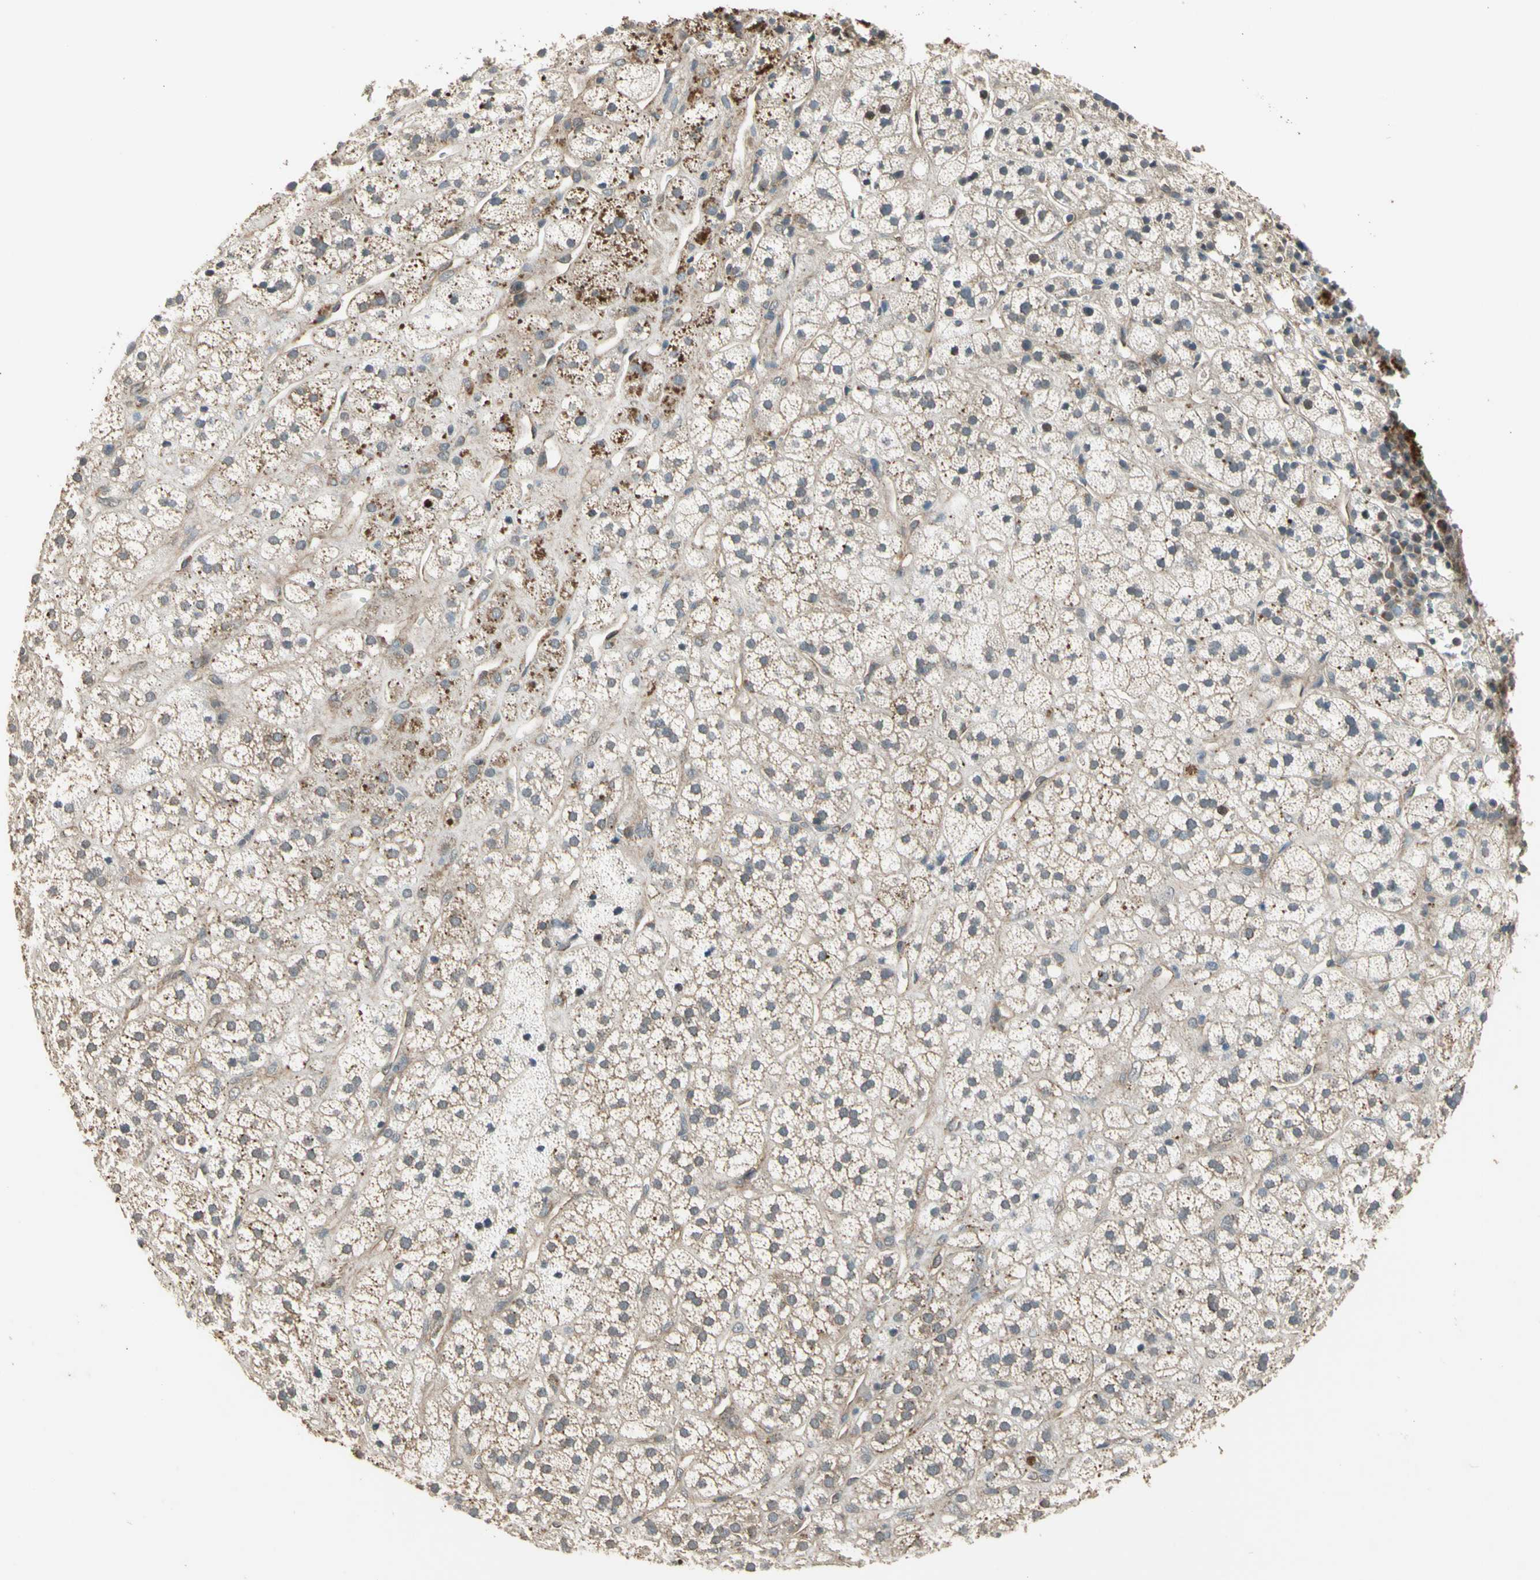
{"staining": {"intensity": "moderate", "quantity": ">75%", "location": "cytoplasmic/membranous"}, "tissue": "adrenal gland", "cell_type": "Glandular cells", "image_type": "normal", "snomed": [{"axis": "morphology", "description": "Normal tissue, NOS"}, {"axis": "topography", "description": "Adrenal gland"}], "caption": "High-power microscopy captured an immunohistochemistry histopathology image of benign adrenal gland, revealing moderate cytoplasmic/membranous positivity in approximately >75% of glandular cells.", "gene": "EFNB2", "patient": {"sex": "male", "age": 56}}